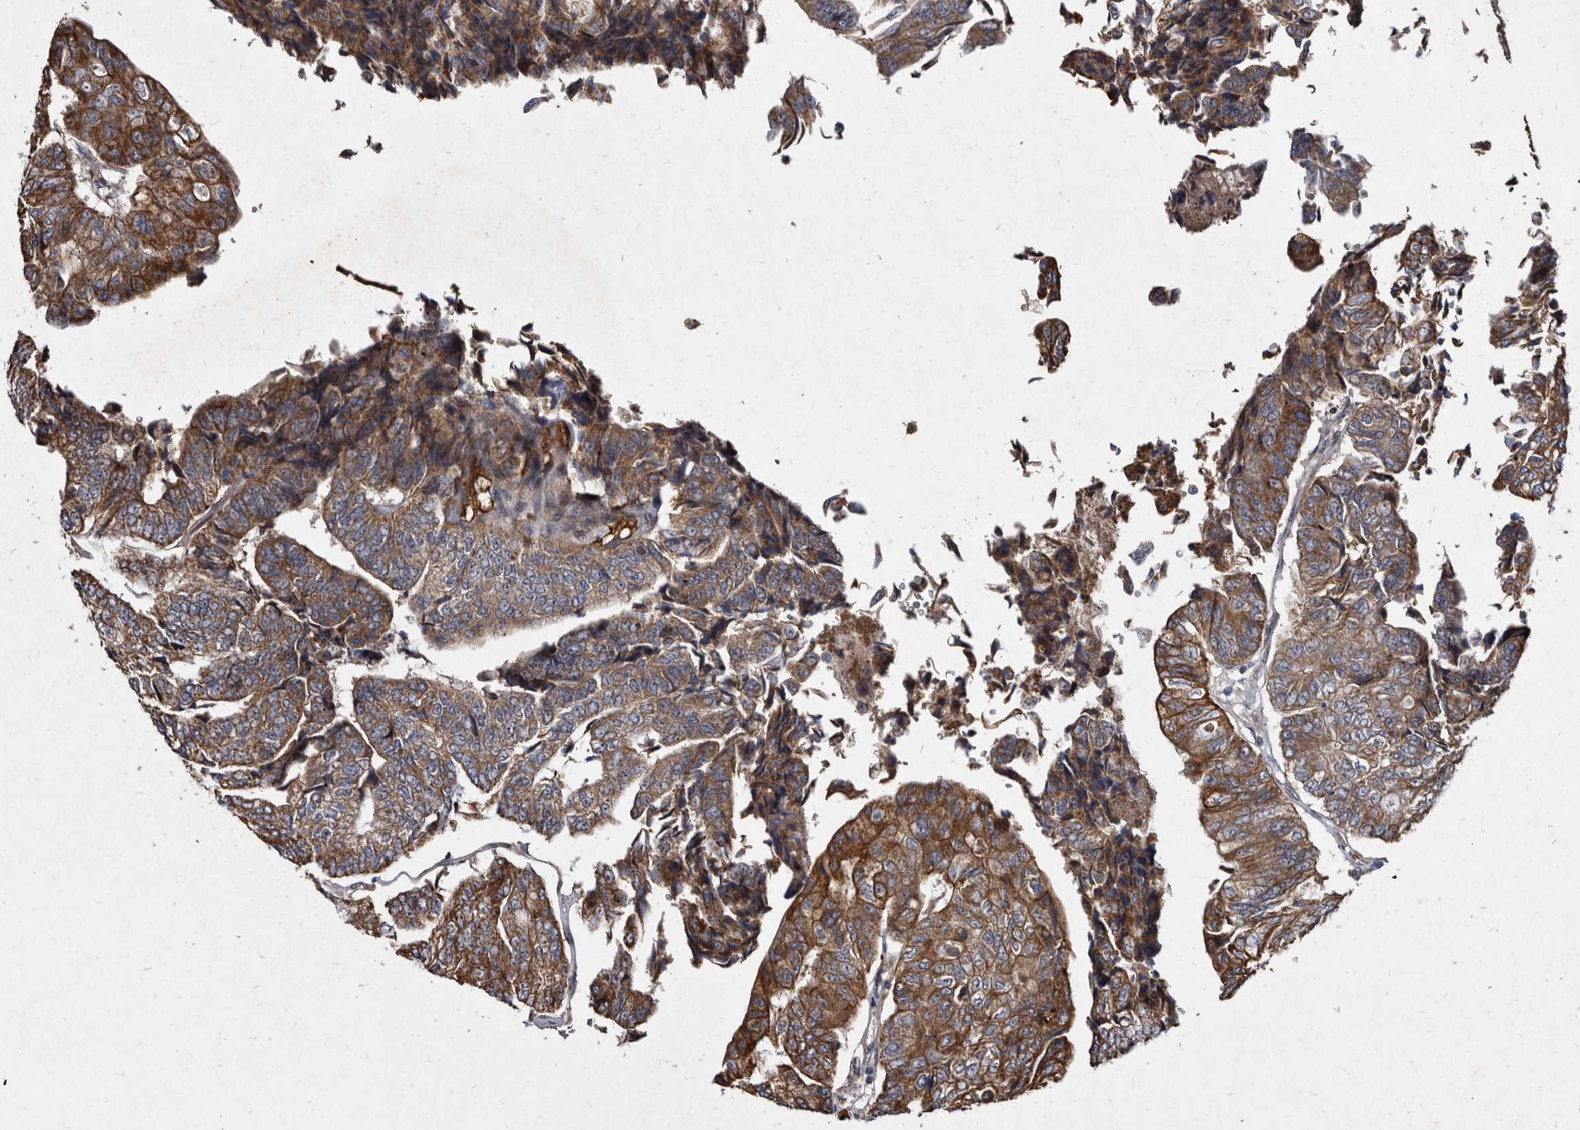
{"staining": {"intensity": "moderate", "quantity": ">75%", "location": "cytoplasmic/membranous"}, "tissue": "colorectal cancer", "cell_type": "Tumor cells", "image_type": "cancer", "snomed": [{"axis": "morphology", "description": "Adenocarcinoma, NOS"}, {"axis": "topography", "description": "Colon"}], "caption": "A high-resolution photomicrograph shows immunohistochemistry staining of colorectal cancer, which demonstrates moderate cytoplasmic/membranous staining in about >75% of tumor cells.", "gene": "YPEL3", "patient": {"sex": "female", "age": 67}}